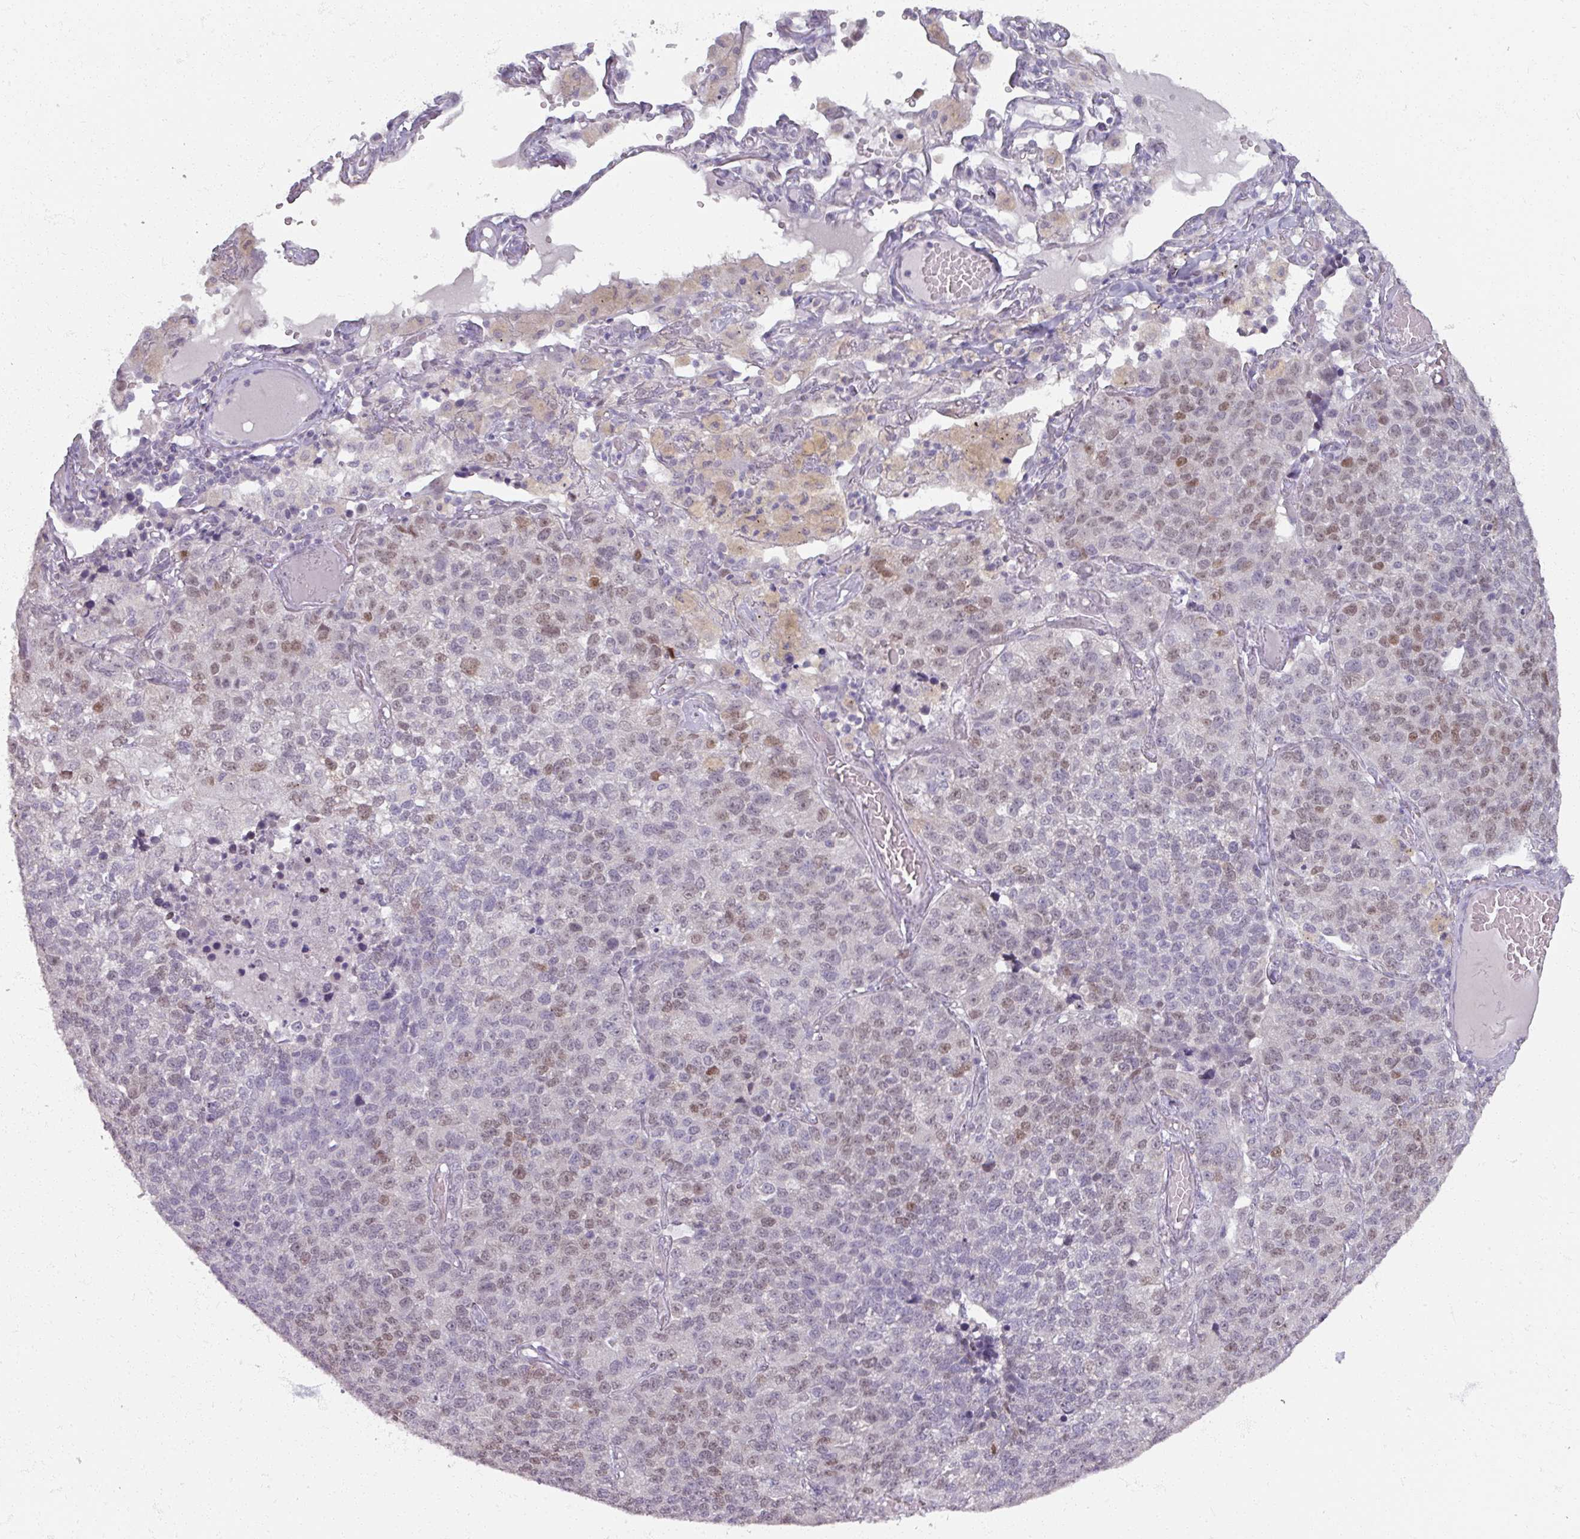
{"staining": {"intensity": "moderate", "quantity": "25%-75%", "location": "nuclear"}, "tissue": "lung cancer", "cell_type": "Tumor cells", "image_type": "cancer", "snomed": [{"axis": "morphology", "description": "Adenocarcinoma, NOS"}, {"axis": "topography", "description": "Lung"}], "caption": "There is medium levels of moderate nuclear positivity in tumor cells of lung adenocarcinoma, as demonstrated by immunohistochemical staining (brown color).", "gene": "SOX11", "patient": {"sex": "male", "age": 49}}